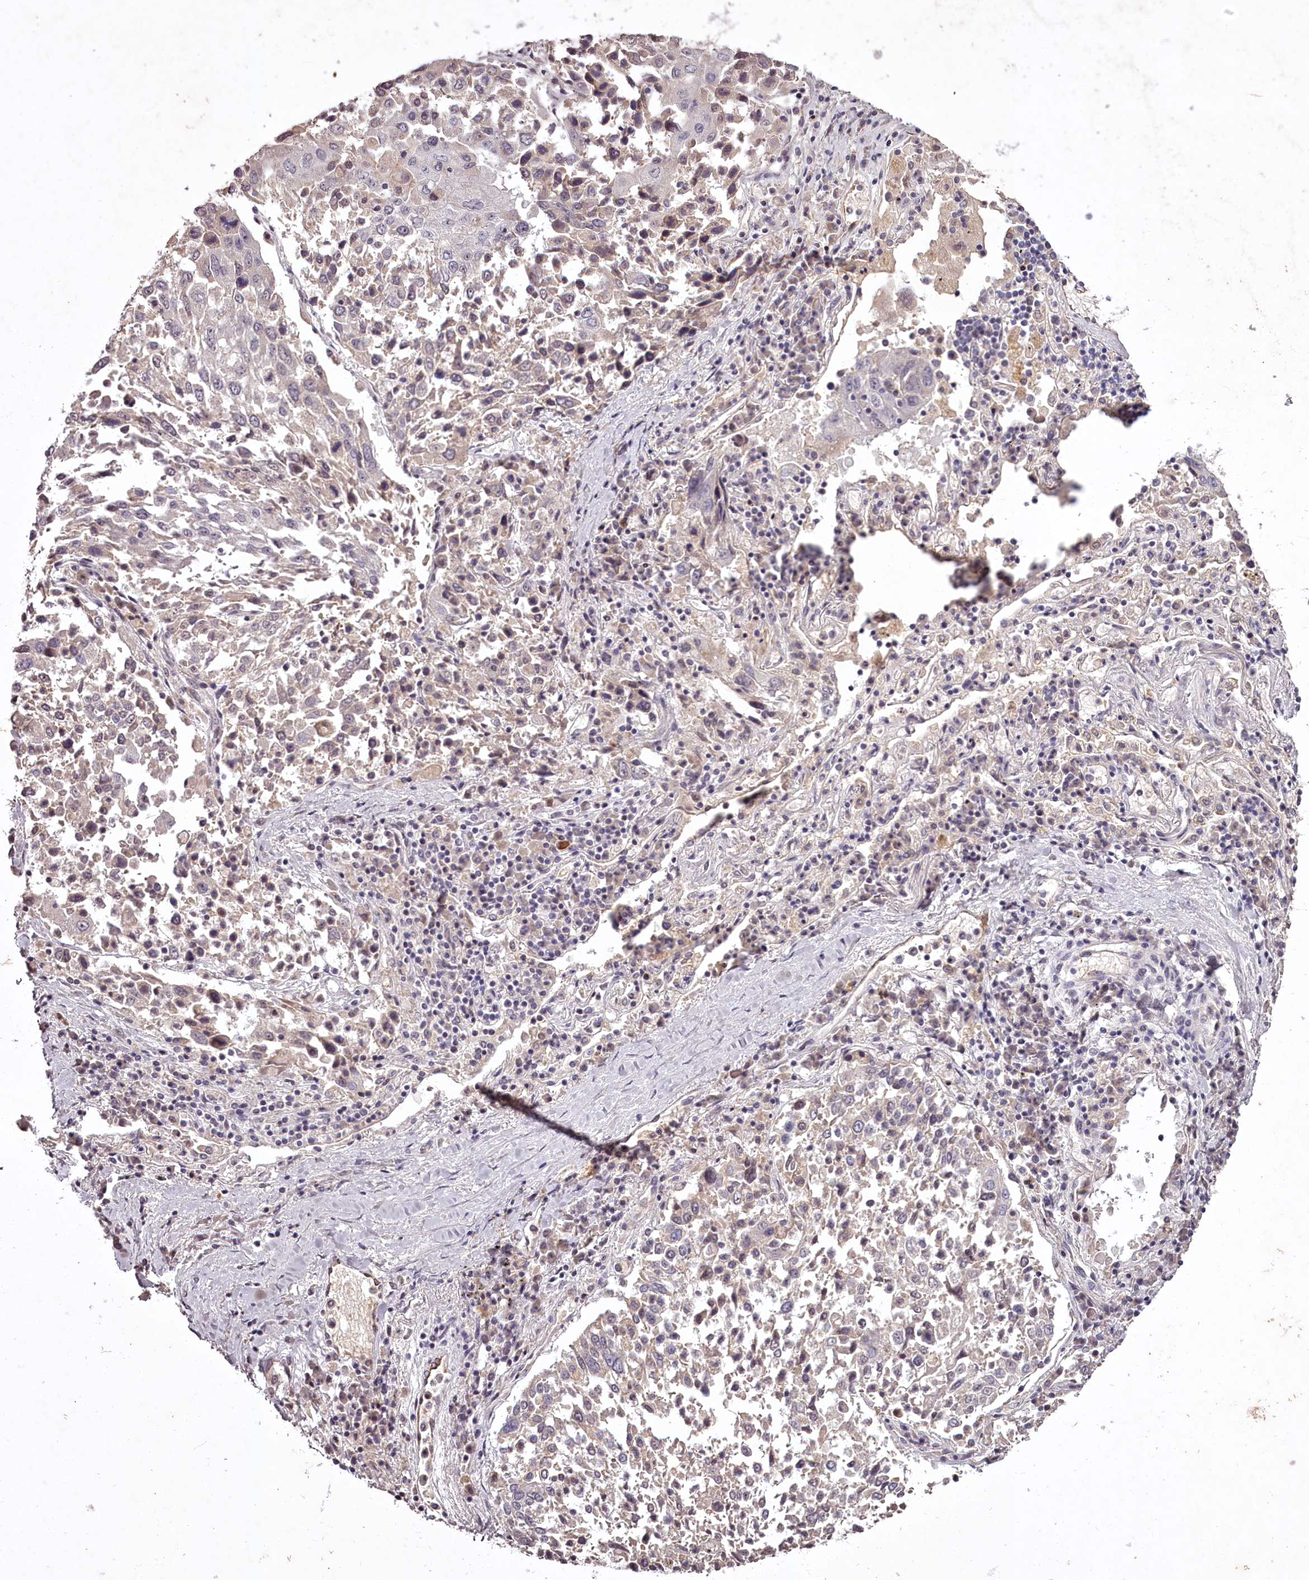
{"staining": {"intensity": "weak", "quantity": "<25%", "location": "cytoplasmic/membranous"}, "tissue": "lung cancer", "cell_type": "Tumor cells", "image_type": "cancer", "snomed": [{"axis": "morphology", "description": "Squamous cell carcinoma, NOS"}, {"axis": "topography", "description": "Lung"}], "caption": "Tumor cells show no significant protein positivity in lung cancer.", "gene": "RBMXL2", "patient": {"sex": "male", "age": 65}}